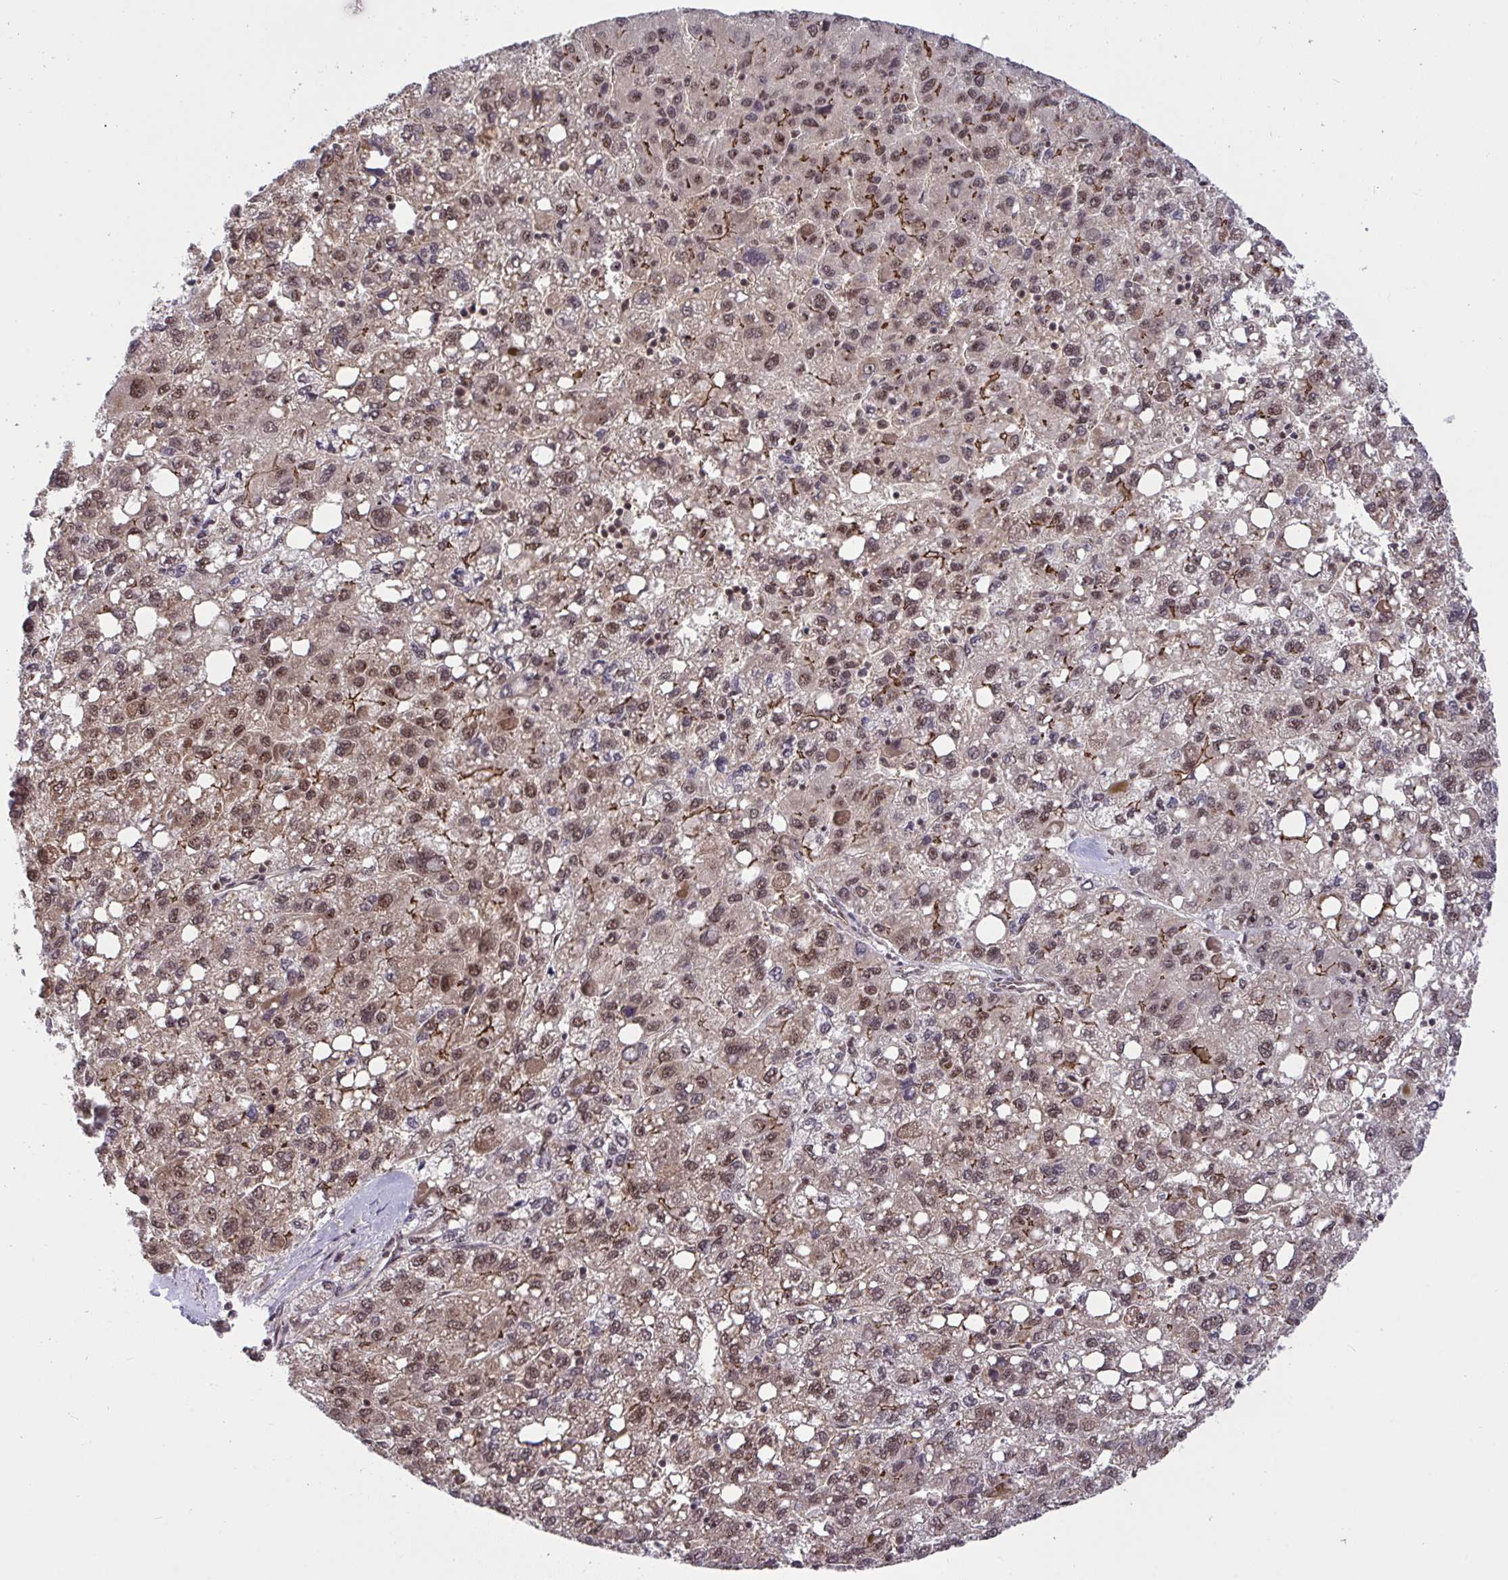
{"staining": {"intensity": "moderate", "quantity": ">75%", "location": "cytoplasmic/membranous,nuclear"}, "tissue": "liver cancer", "cell_type": "Tumor cells", "image_type": "cancer", "snomed": [{"axis": "morphology", "description": "Carcinoma, Hepatocellular, NOS"}, {"axis": "topography", "description": "Liver"}], "caption": "Immunohistochemistry (DAB (3,3'-diaminobenzidine)) staining of human liver hepatocellular carcinoma displays moderate cytoplasmic/membranous and nuclear protein staining in approximately >75% of tumor cells.", "gene": "PPP1CA", "patient": {"sex": "female", "age": 82}}